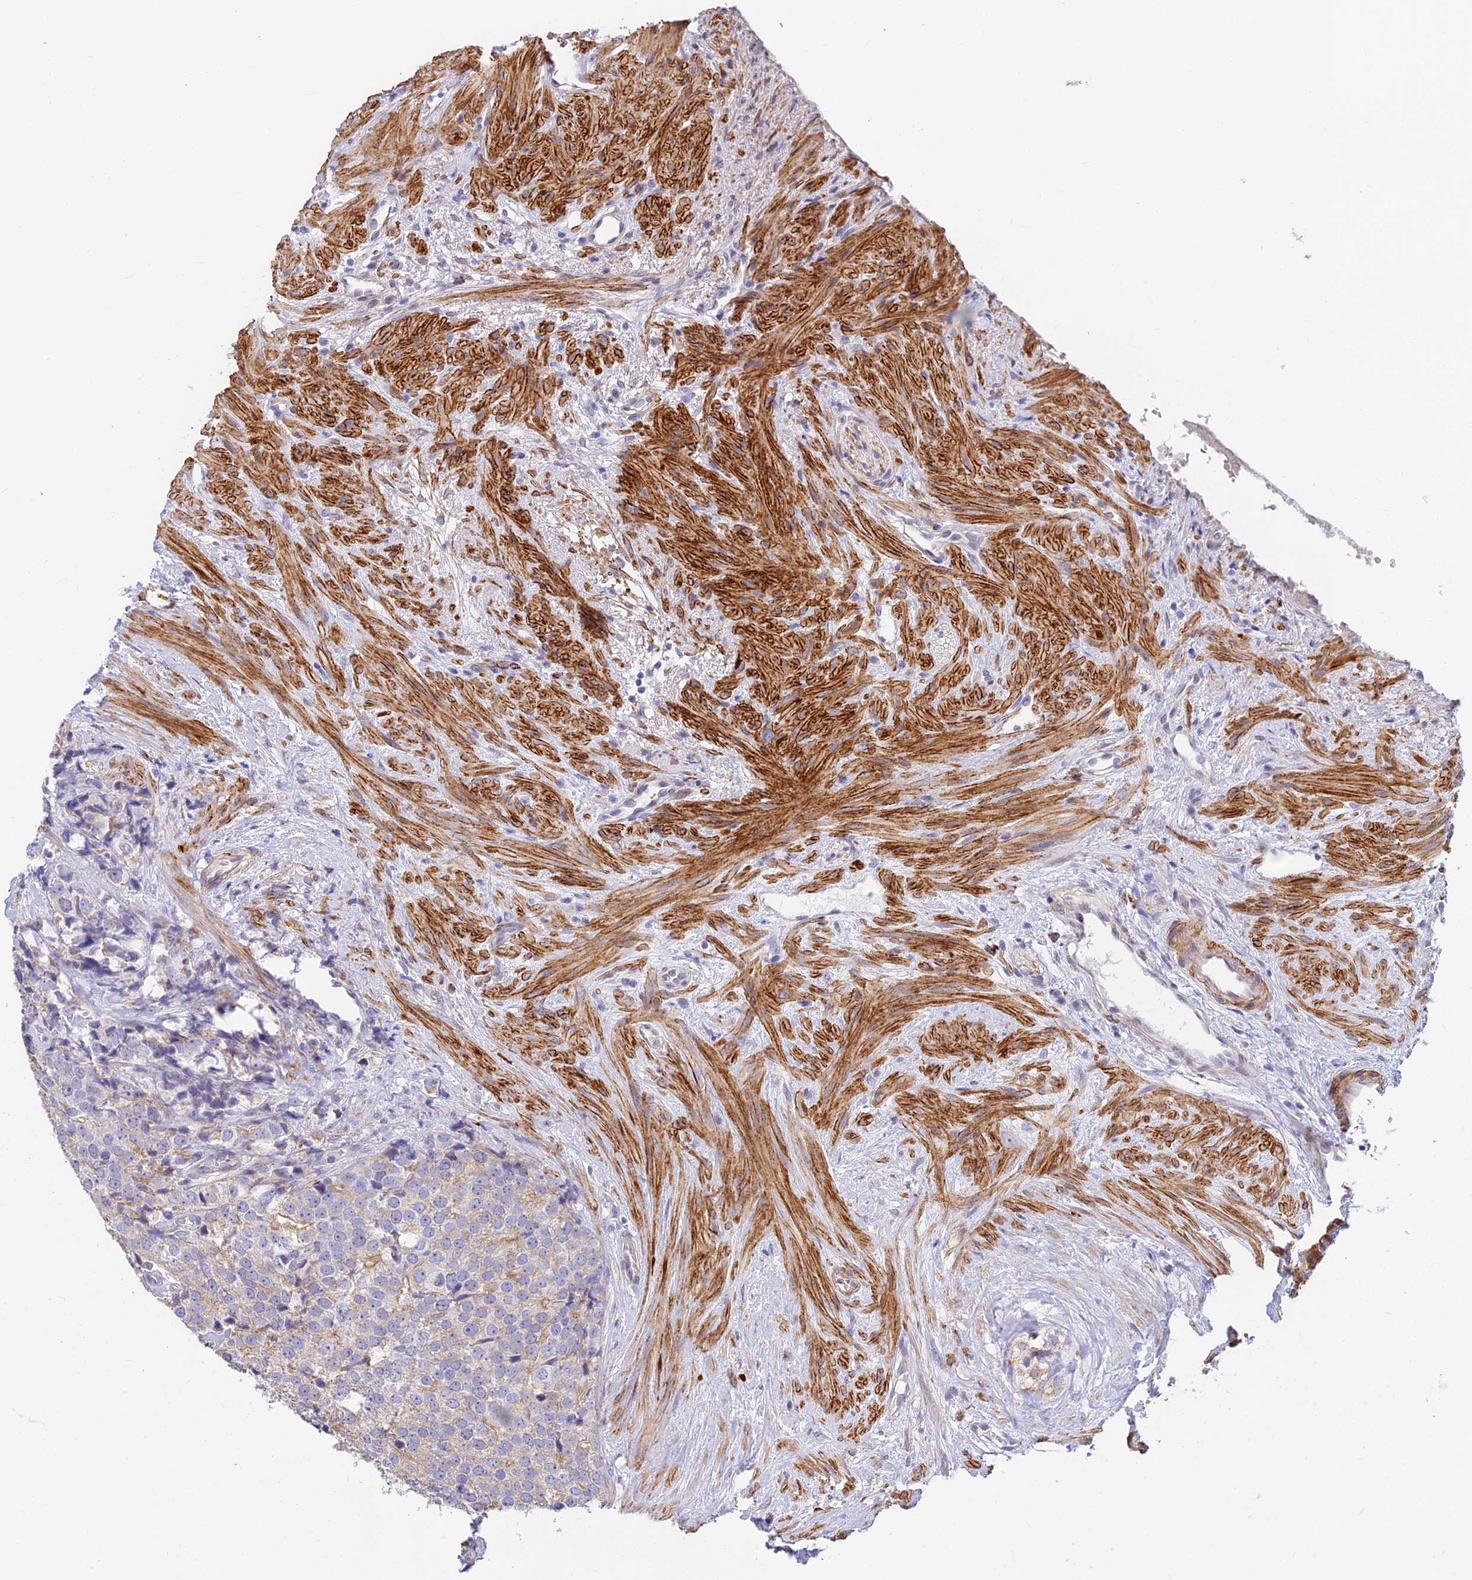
{"staining": {"intensity": "weak", "quantity": "<25%", "location": "cytoplasmic/membranous"}, "tissue": "prostate cancer", "cell_type": "Tumor cells", "image_type": "cancer", "snomed": [{"axis": "morphology", "description": "Adenocarcinoma, High grade"}, {"axis": "topography", "description": "Prostate"}], "caption": "A histopathology image of prostate cancer (high-grade adenocarcinoma) stained for a protein displays no brown staining in tumor cells.", "gene": "ALDH1L2", "patient": {"sex": "male", "age": 49}}